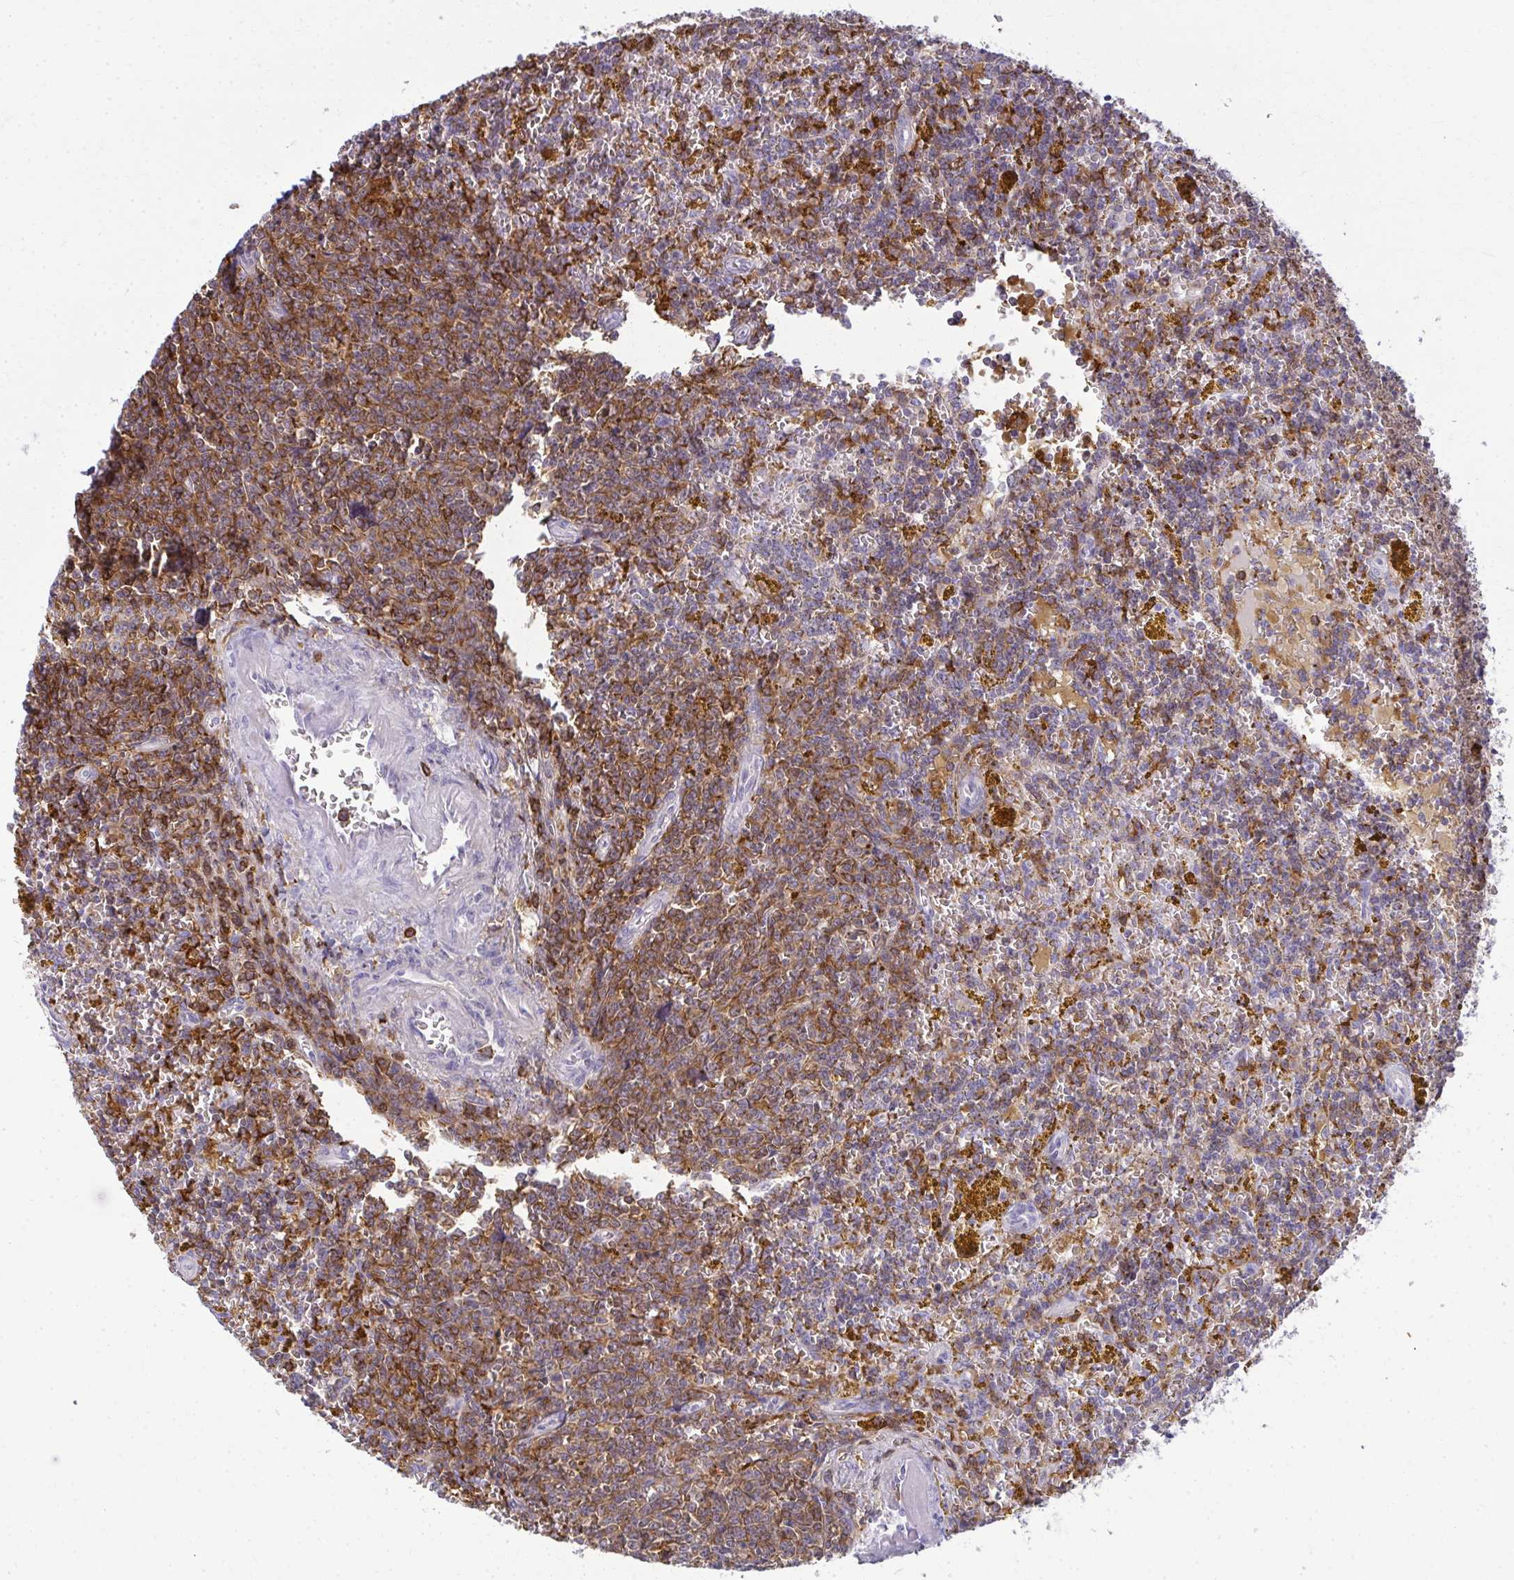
{"staining": {"intensity": "moderate", "quantity": "25%-75%", "location": "cytoplasmic/membranous"}, "tissue": "lymphoma", "cell_type": "Tumor cells", "image_type": "cancer", "snomed": [{"axis": "morphology", "description": "Malignant lymphoma, non-Hodgkin's type, Low grade"}, {"axis": "topography", "description": "Spleen"}, {"axis": "topography", "description": "Lymph node"}], "caption": "Immunohistochemistry (IHC) (DAB (3,3'-diaminobenzidine)) staining of human lymphoma exhibits moderate cytoplasmic/membranous protein expression in approximately 25%-75% of tumor cells.", "gene": "AP5M1", "patient": {"sex": "female", "age": 66}}